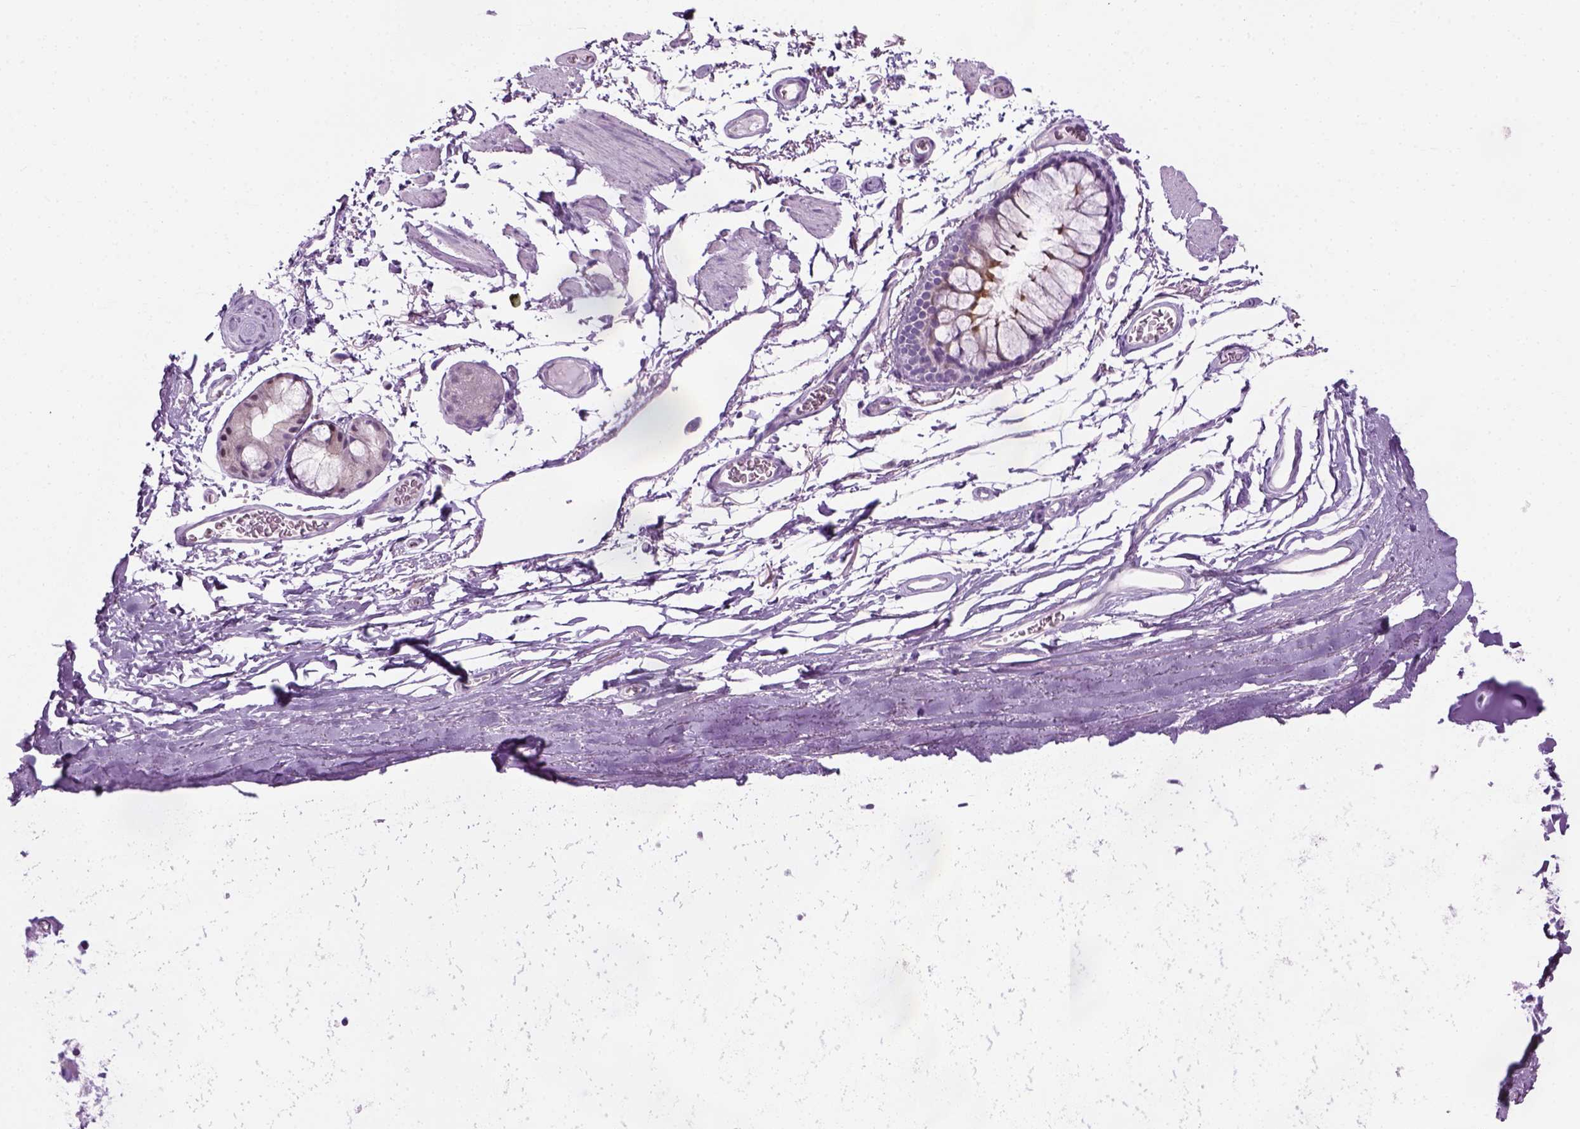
{"staining": {"intensity": "negative", "quantity": "none", "location": "none"}, "tissue": "adipose tissue", "cell_type": "Adipocytes", "image_type": "normal", "snomed": [{"axis": "morphology", "description": "Normal tissue, NOS"}, {"axis": "topography", "description": "Cartilage tissue"}, {"axis": "topography", "description": "Bronchus"}], "caption": "DAB (3,3'-diaminobenzidine) immunohistochemical staining of normal adipose tissue displays no significant positivity in adipocytes.", "gene": "CIBAR2", "patient": {"sex": "female", "age": 79}}